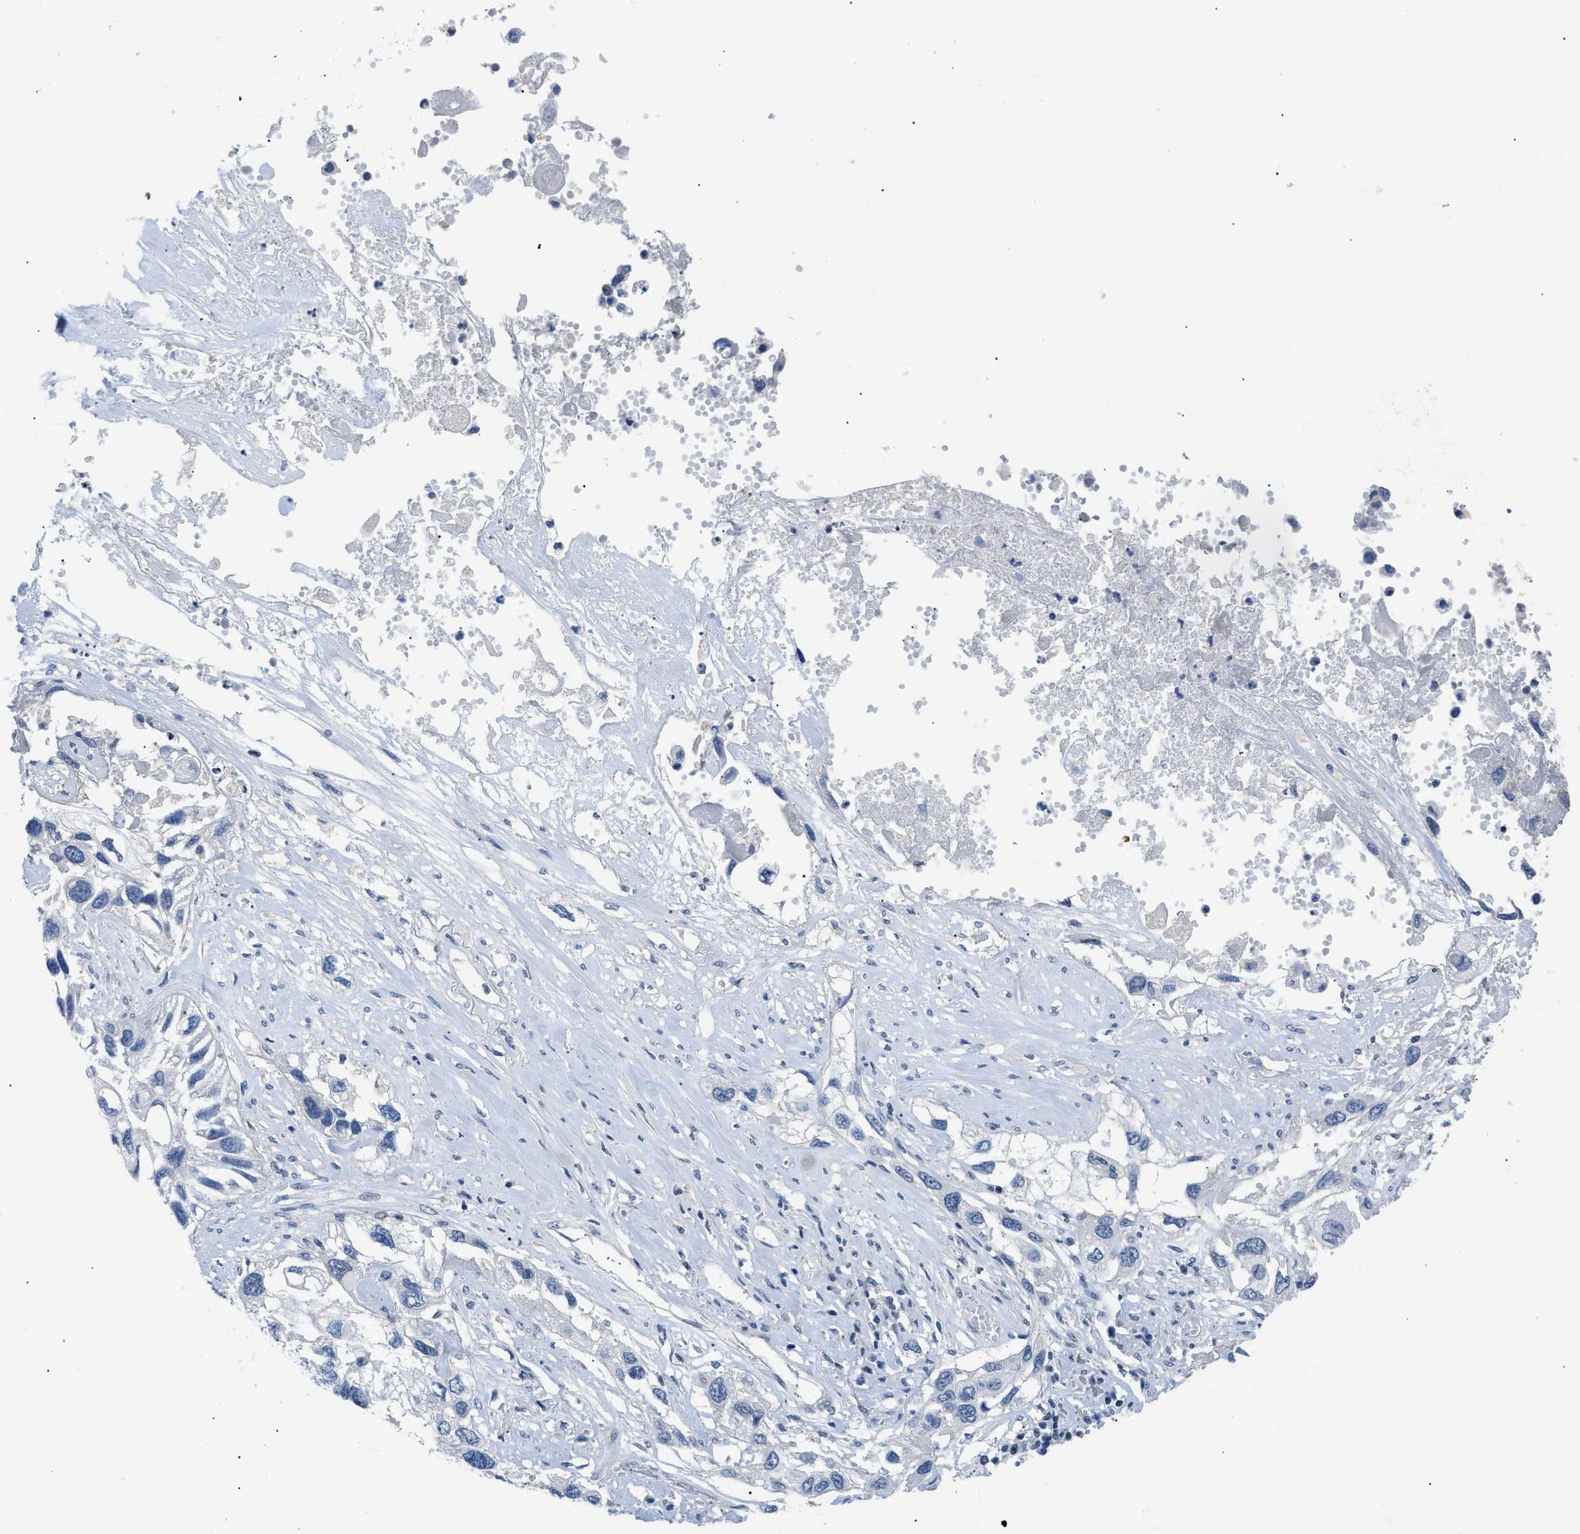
{"staining": {"intensity": "negative", "quantity": "none", "location": "none"}, "tissue": "lung cancer", "cell_type": "Tumor cells", "image_type": "cancer", "snomed": [{"axis": "morphology", "description": "Squamous cell carcinoma, NOS"}, {"axis": "topography", "description": "Lung"}], "caption": "This is an immunohistochemistry (IHC) micrograph of human lung cancer (squamous cell carcinoma). There is no expression in tumor cells.", "gene": "FDCSP", "patient": {"sex": "male", "age": 71}}